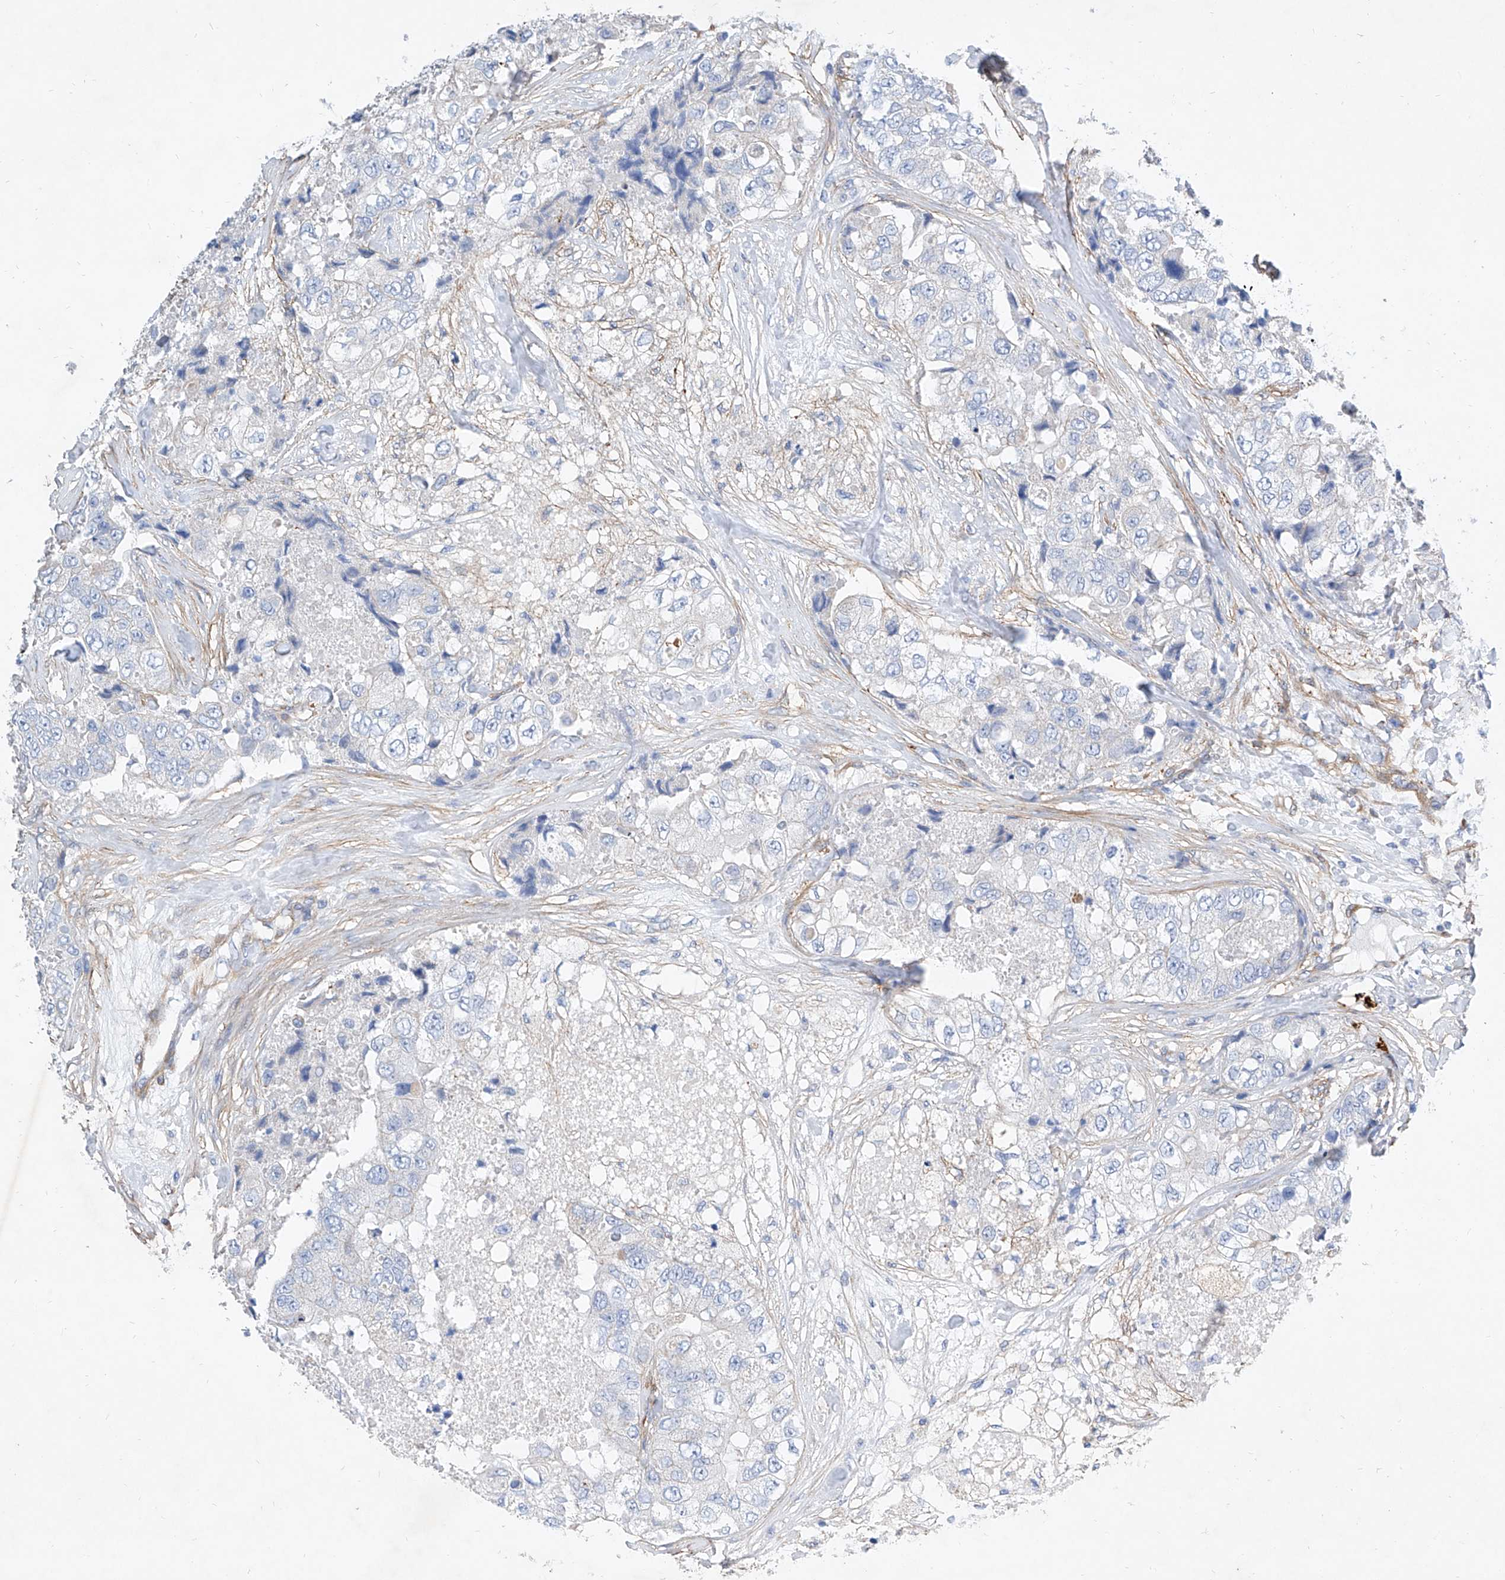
{"staining": {"intensity": "negative", "quantity": "none", "location": "none"}, "tissue": "breast cancer", "cell_type": "Tumor cells", "image_type": "cancer", "snomed": [{"axis": "morphology", "description": "Duct carcinoma"}, {"axis": "topography", "description": "Breast"}], "caption": "Image shows no protein positivity in tumor cells of invasive ductal carcinoma (breast) tissue.", "gene": "TAS2R60", "patient": {"sex": "female", "age": 62}}